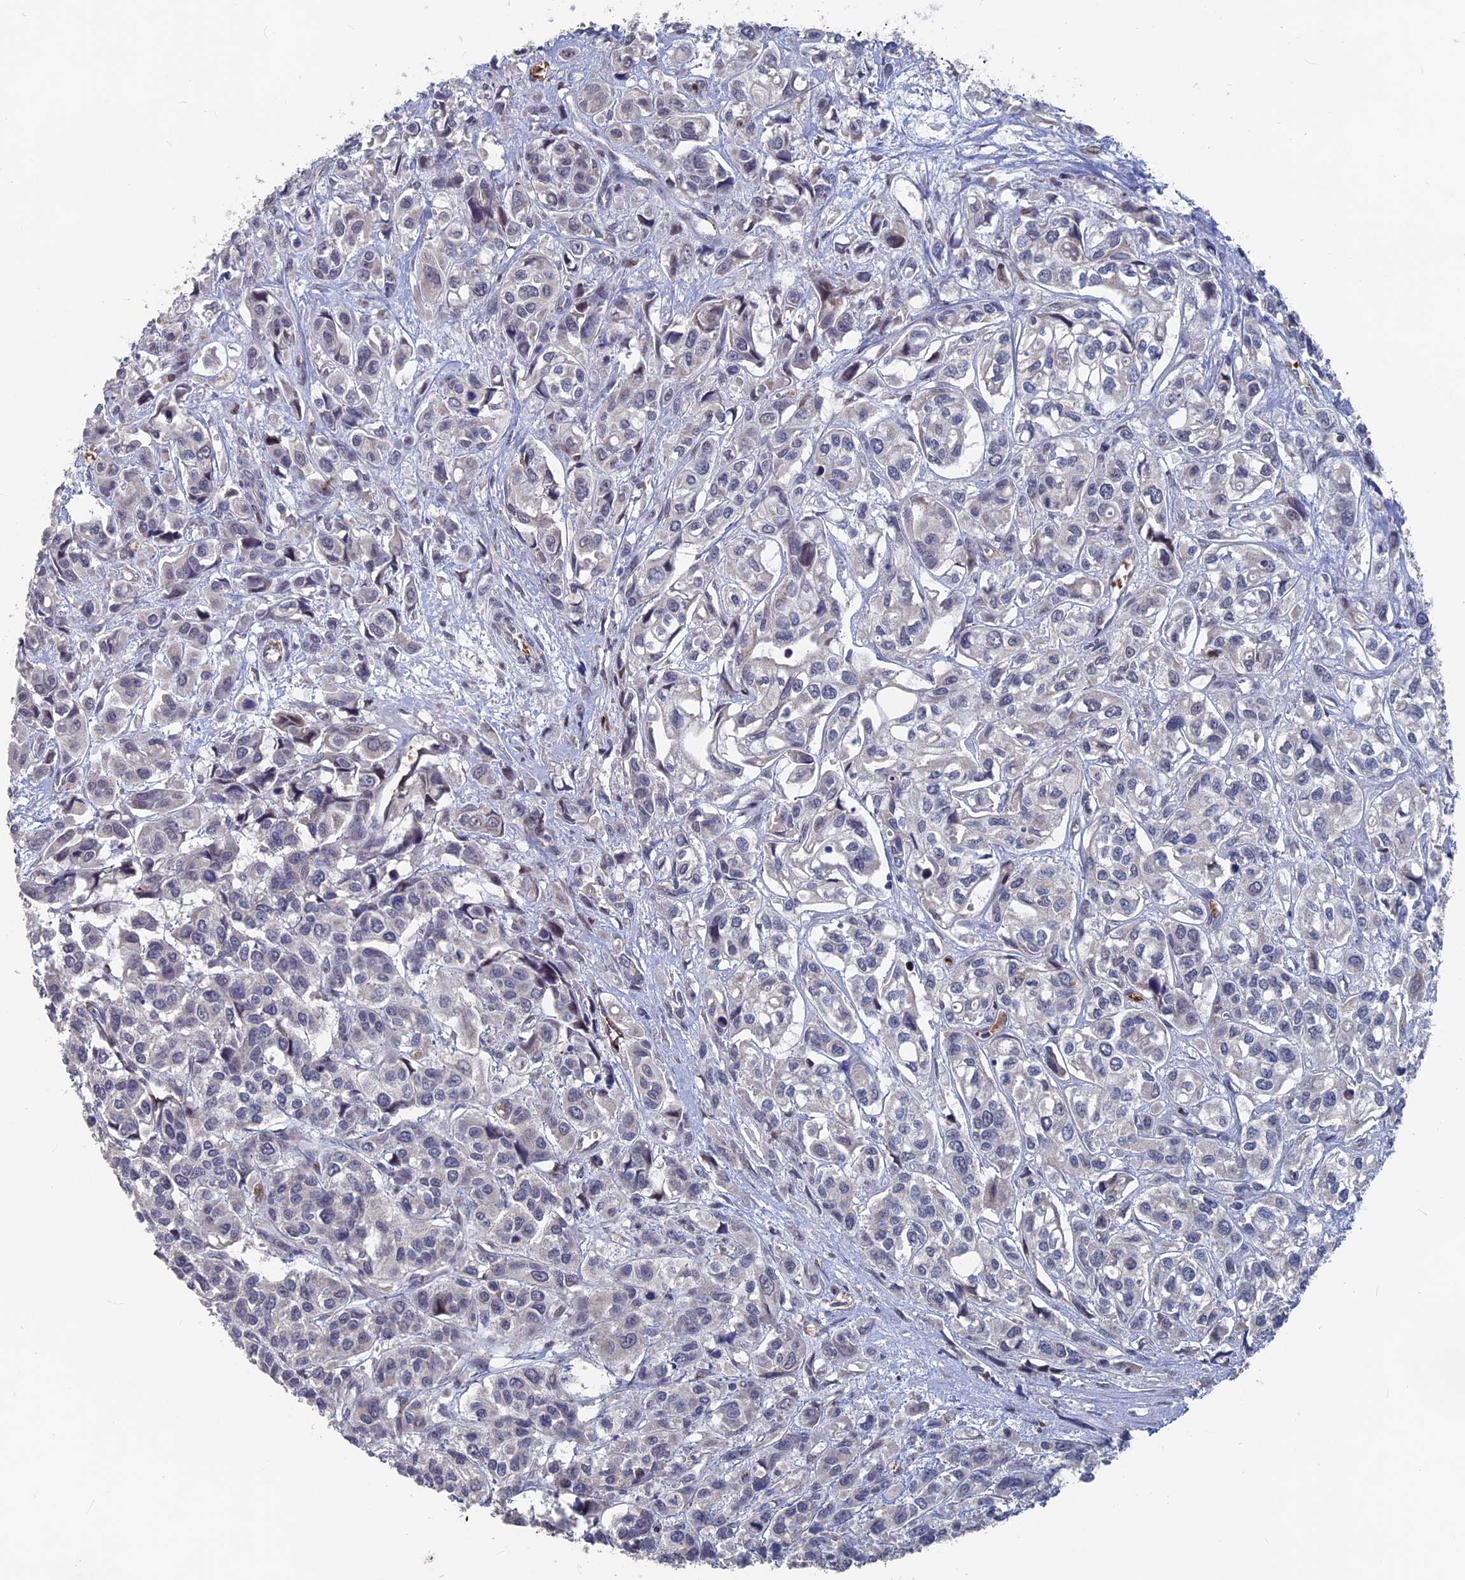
{"staining": {"intensity": "negative", "quantity": "none", "location": "none"}, "tissue": "urothelial cancer", "cell_type": "Tumor cells", "image_type": "cancer", "snomed": [{"axis": "morphology", "description": "Urothelial carcinoma, High grade"}, {"axis": "topography", "description": "Urinary bladder"}], "caption": "A histopathology image of urothelial cancer stained for a protein reveals no brown staining in tumor cells. Brightfield microscopy of immunohistochemistry stained with DAB (brown) and hematoxylin (blue), captured at high magnification.", "gene": "SH3D21", "patient": {"sex": "male", "age": 67}}